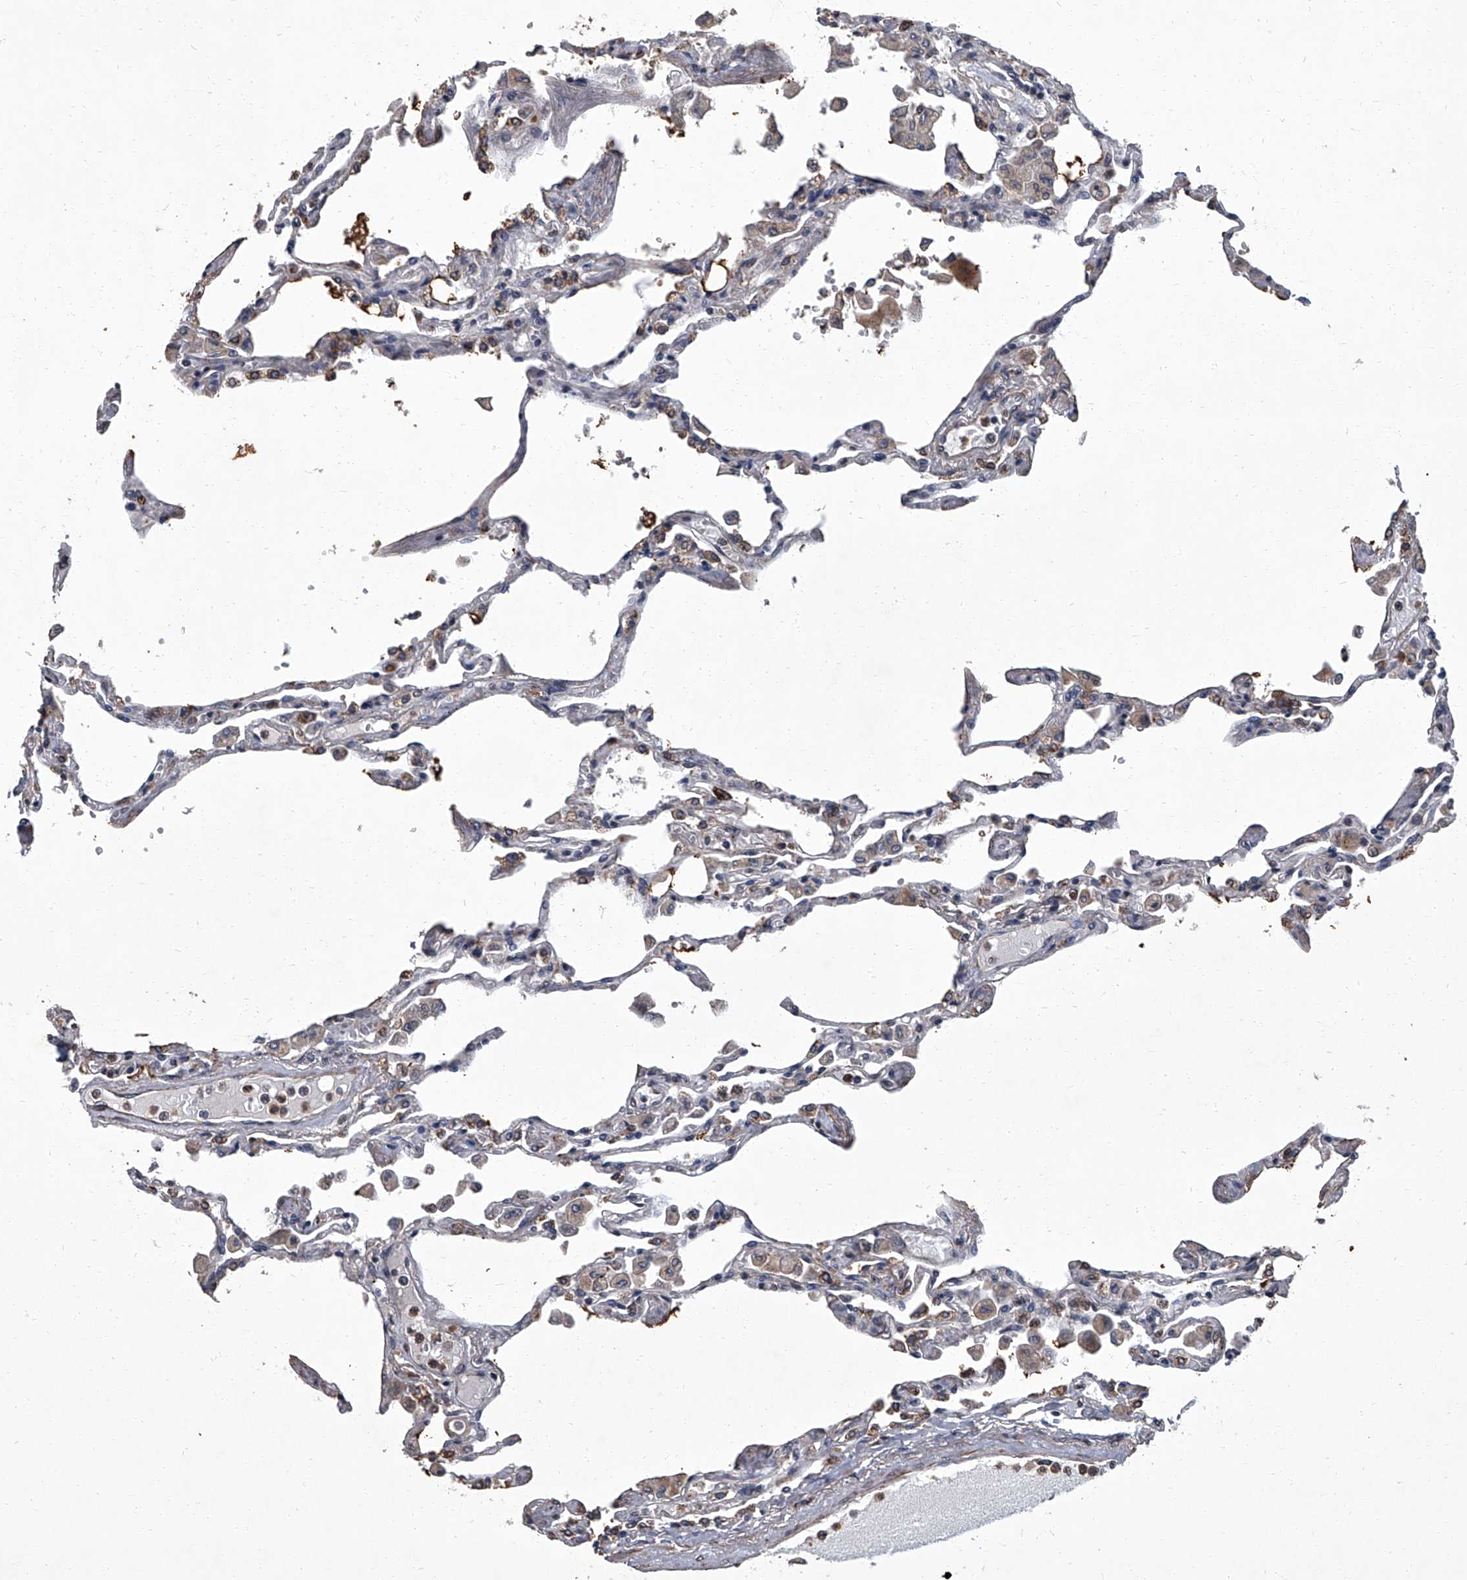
{"staining": {"intensity": "weak", "quantity": "25%-75%", "location": "cytoplasmic/membranous"}, "tissue": "lung", "cell_type": "Alveolar cells", "image_type": "normal", "snomed": [{"axis": "morphology", "description": "Normal tissue, NOS"}, {"axis": "topography", "description": "Bronchus"}, {"axis": "topography", "description": "Lung"}], "caption": "A low amount of weak cytoplasmic/membranous expression is identified in approximately 25%-75% of alveolar cells in normal lung.", "gene": "SIRT4", "patient": {"sex": "female", "age": 49}}